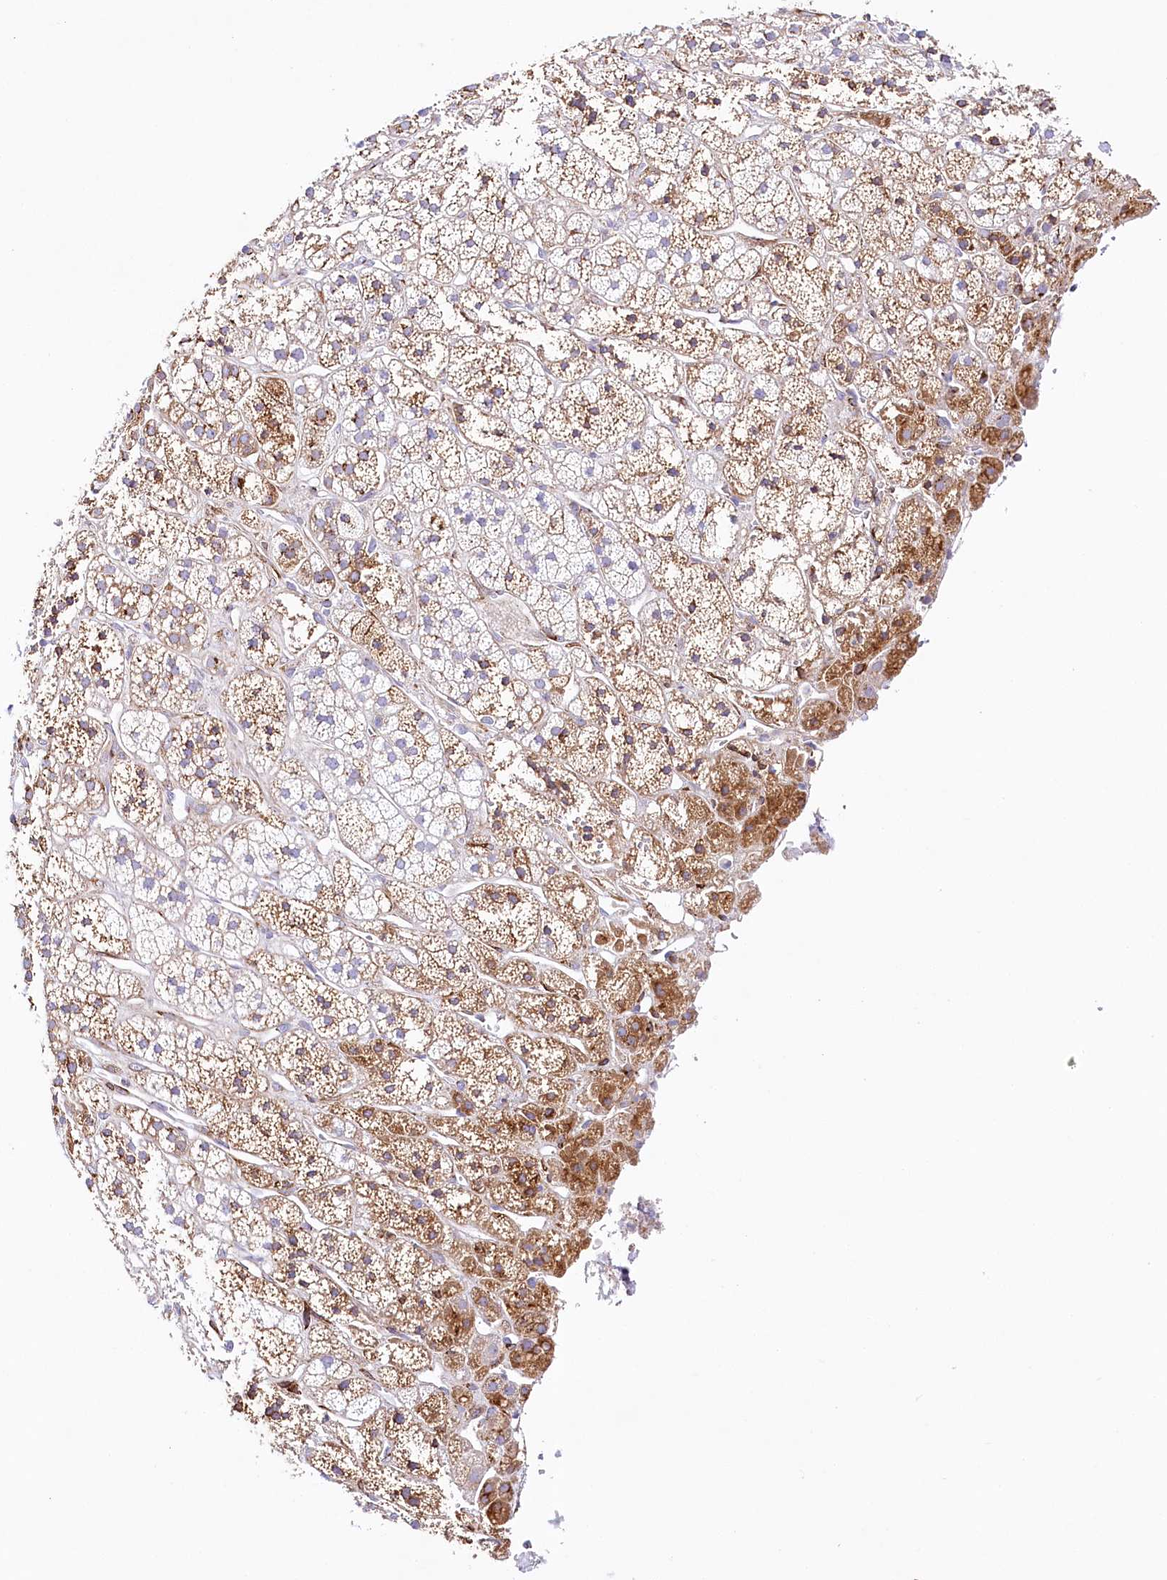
{"staining": {"intensity": "moderate", "quantity": "25%-75%", "location": "cytoplasmic/membranous"}, "tissue": "adrenal gland", "cell_type": "Glandular cells", "image_type": "normal", "snomed": [{"axis": "morphology", "description": "Normal tissue, NOS"}, {"axis": "topography", "description": "Adrenal gland"}], "caption": "Glandular cells demonstrate medium levels of moderate cytoplasmic/membranous positivity in approximately 25%-75% of cells in unremarkable human adrenal gland.", "gene": "ABRAXAS2", "patient": {"sex": "male", "age": 56}}